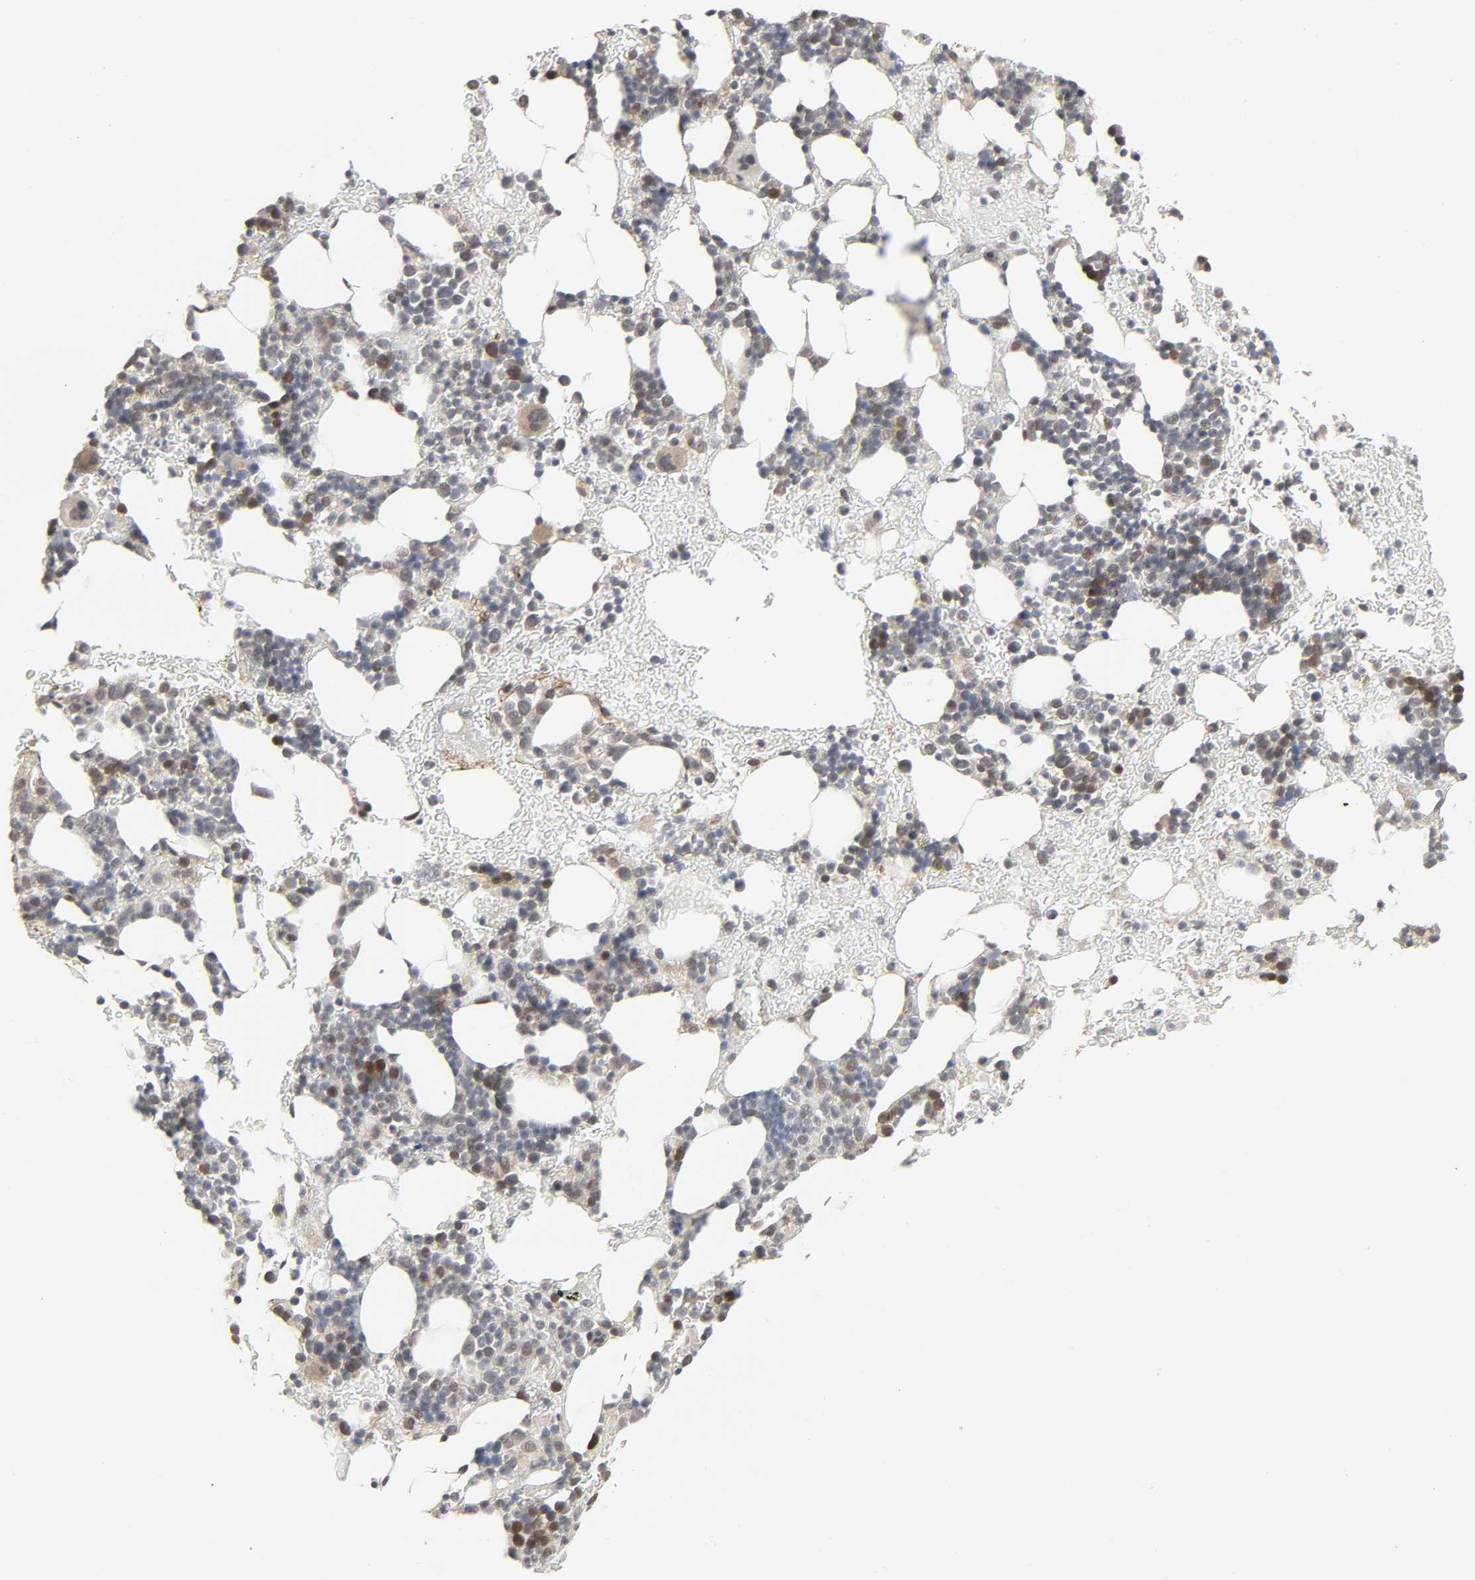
{"staining": {"intensity": "moderate", "quantity": "25%-75%", "location": "nuclear"}, "tissue": "bone marrow", "cell_type": "Hematopoietic cells", "image_type": "normal", "snomed": [{"axis": "morphology", "description": "Normal tissue, NOS"}, {"axis": "topography", "description": "Bone marrow"}], "caption": "Bone marrow was stained to show a protein in brown. There is medium levels of moderate nuclear staining in approximately 25%-75% of hematopoietic cells. (IHC, brightfield microscopy, high magnification).", "gene": "ZNF222", "patient": {"sex": "male", "age": 17}}